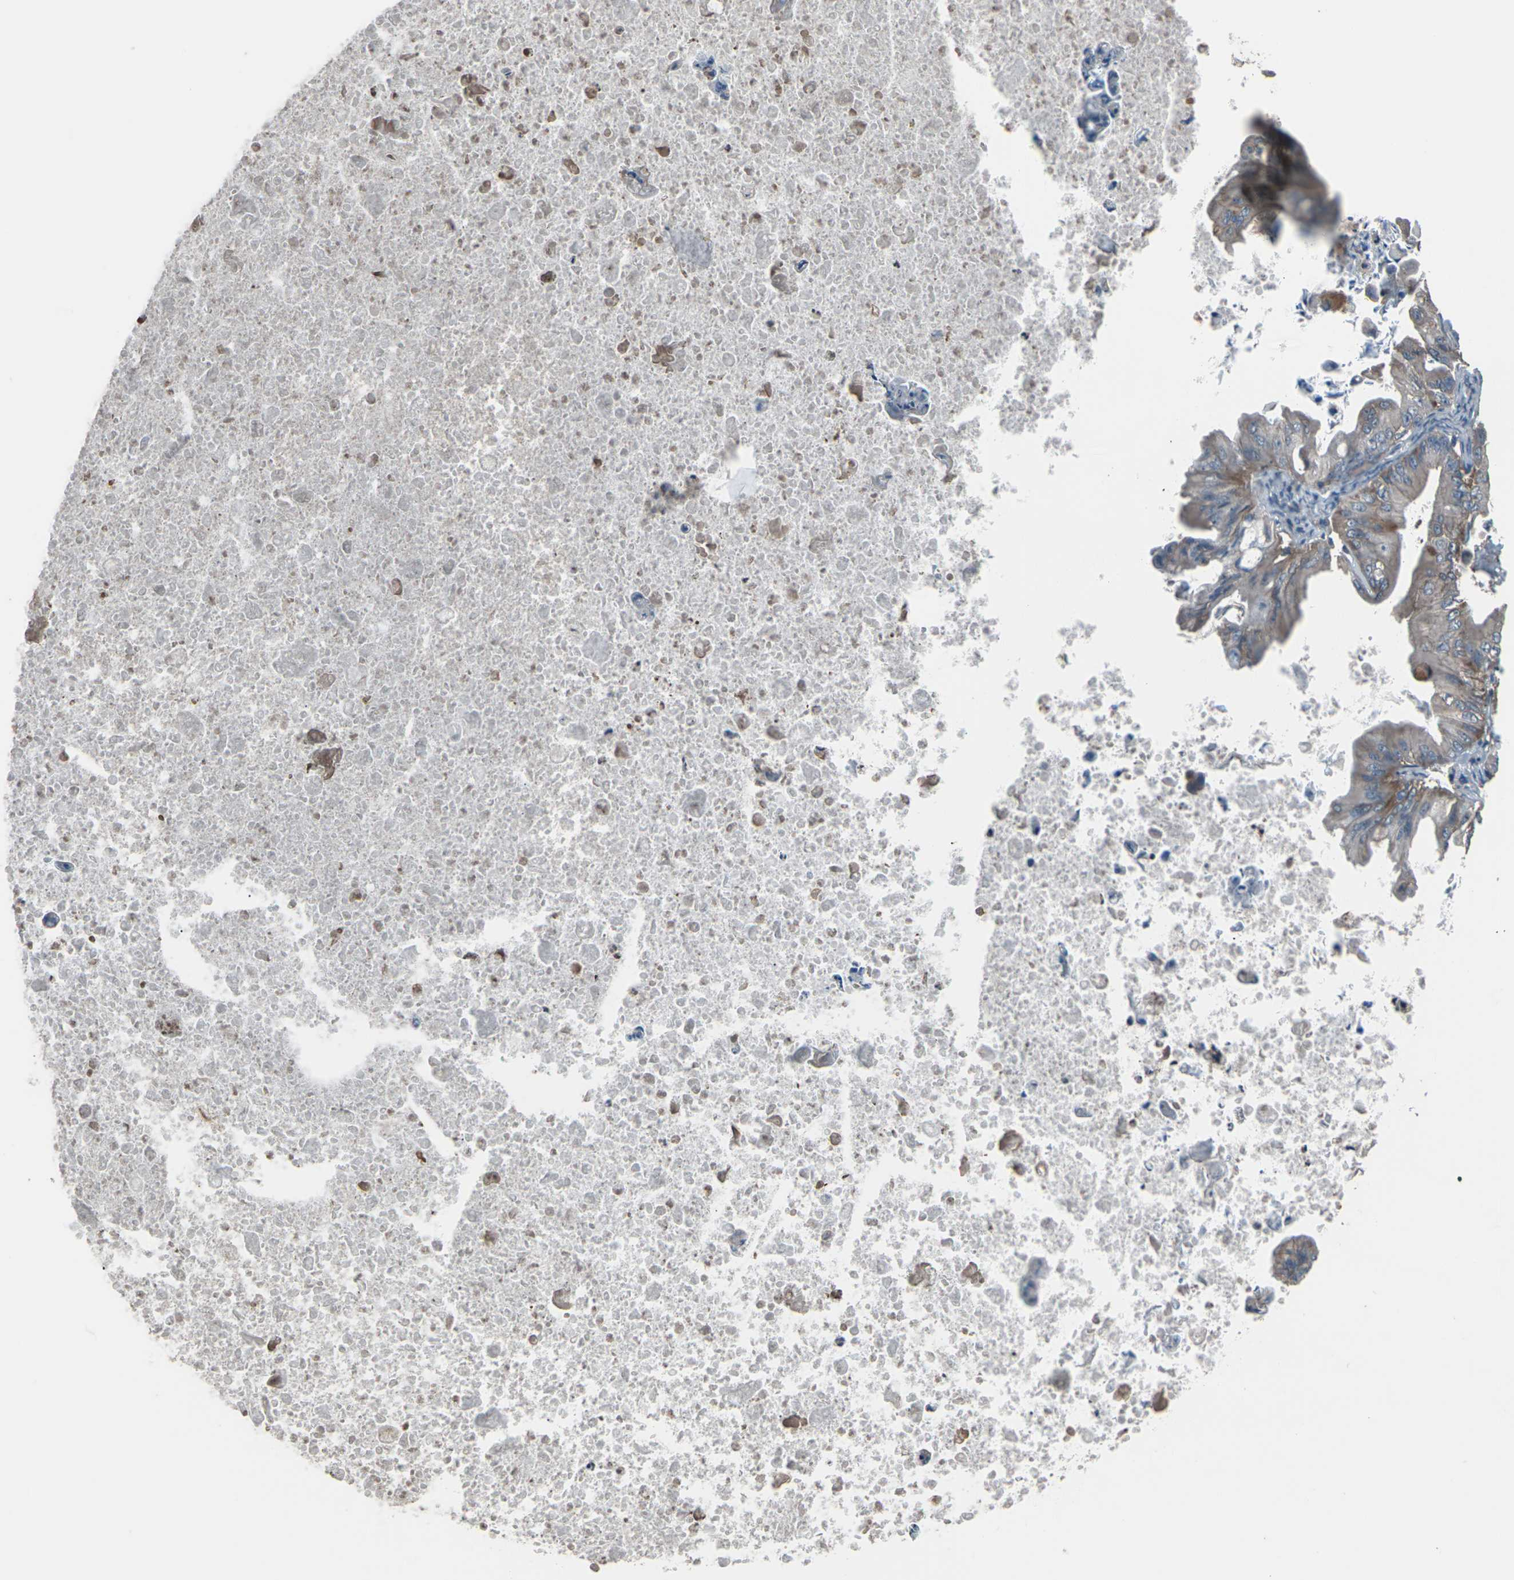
{"staining": {"intensity": "moderate", "quantity": ">75%", "location": "cytoplasmic/membranous"}, "tissue": "ovarian cancer", "cell_type": "Tumor cells", "image_type": "cancer", "snomed": [{"axis": "morphology", "description": "Cystadenocarcinoma, mucinous, NOS"}, {"axis": "topography", "description": "Ovary"}], "caption": "Moderate cytoplasmic/membranous expression is seen in about >75% of tumor cells in ovarian cancer (mucinous cystadenocarcinoma).", "gene": "CMTM4", "patient": {"sex": "female", "age": 37}}